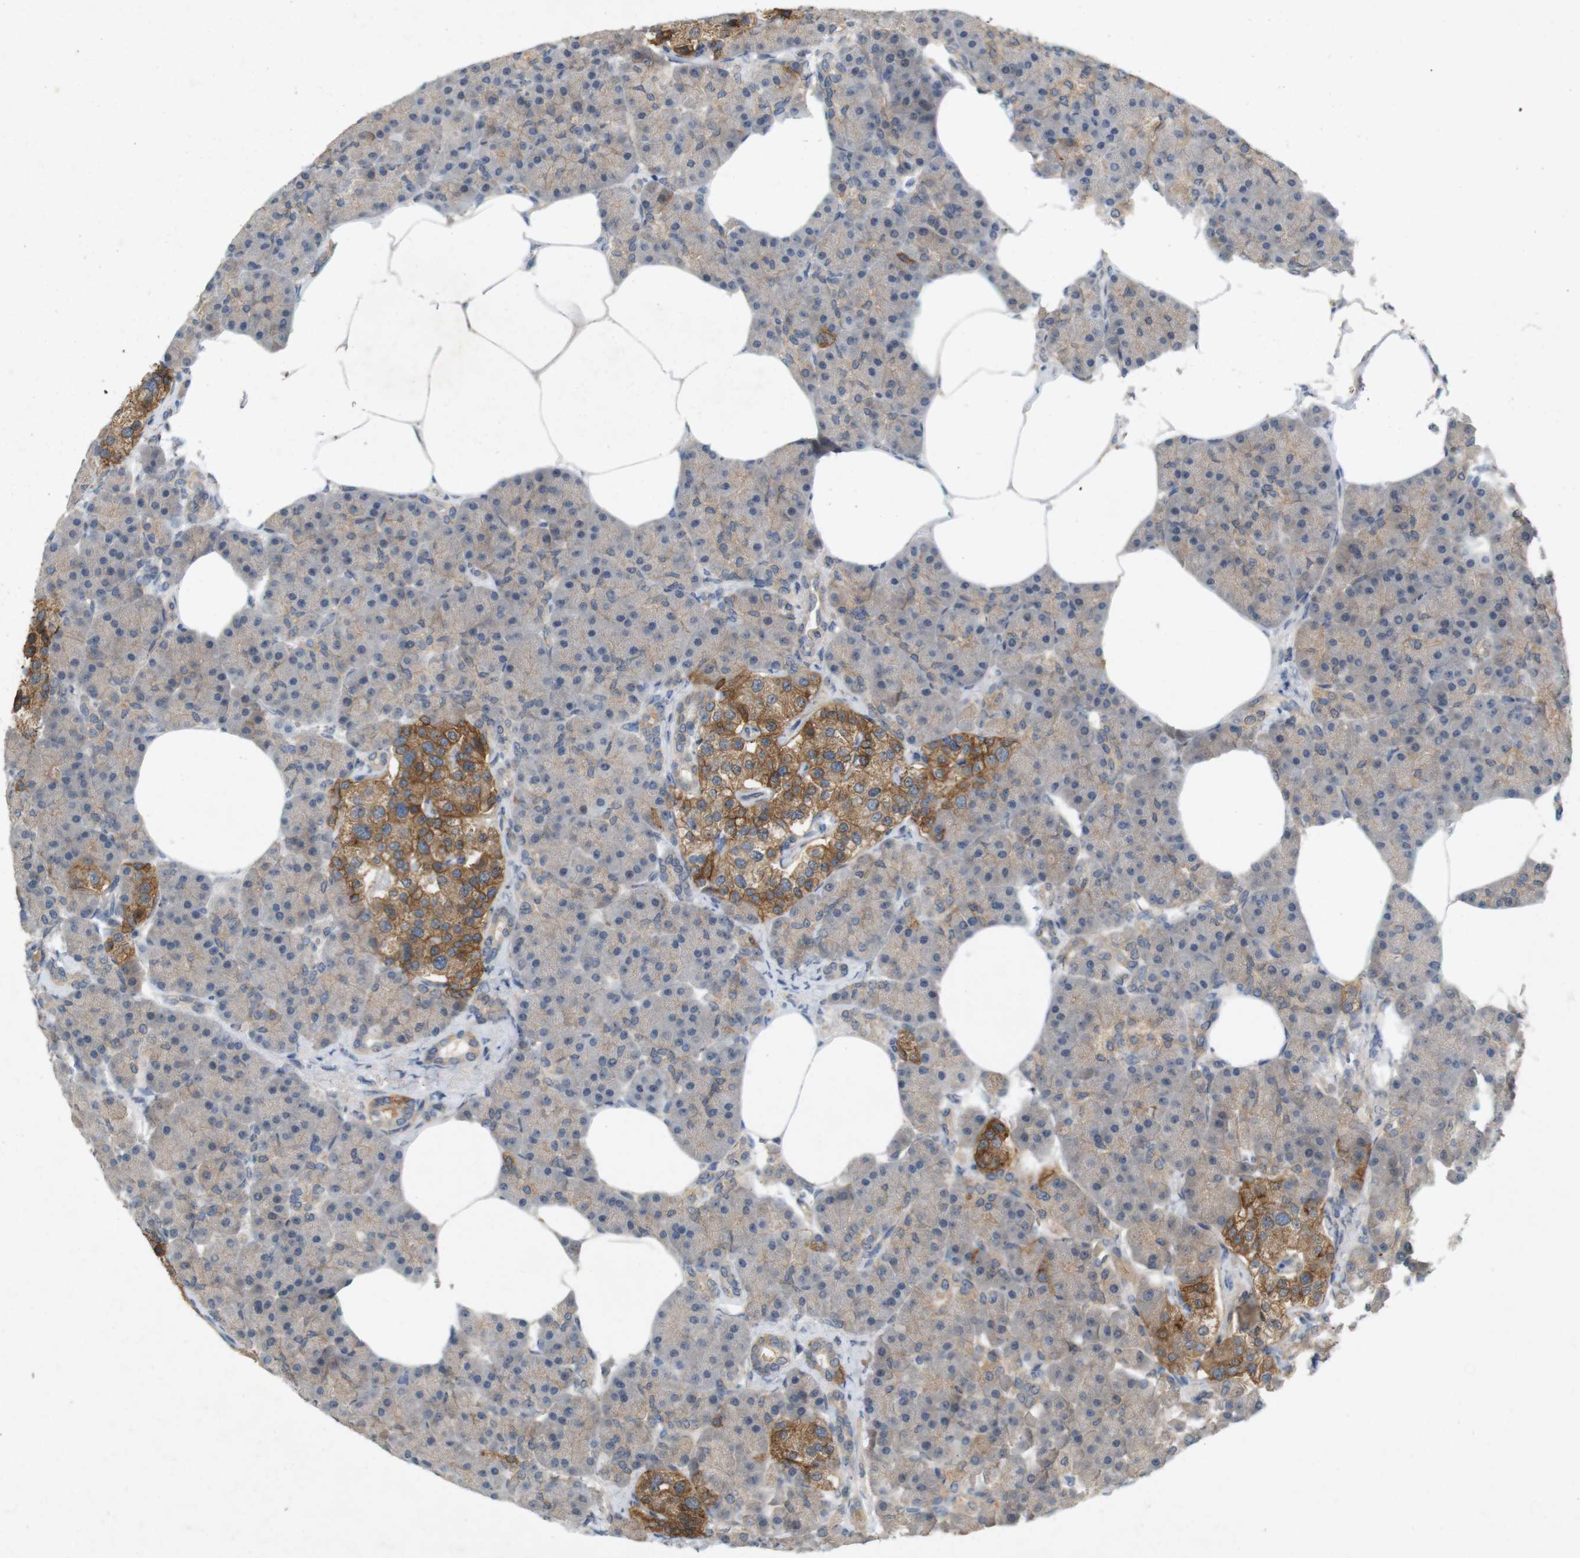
{"staining": {"intensity": "weak", "quantity": ">75%", "location": "cytoplasmic/membranous"}, "tissue": "pancreas", "cell_type": "Exocrine glandular cells", "image_type": "normal", "snomed": [{"axis": "morphology", "description": "Normal tissue, NOS"}, {"axis": "topography", "description": "Pancreas"}], "caption": "Brown immunohistochemical staining in benign pancreas shows weak cytoplasmic/membranous expression in about >75% of exocrine glandular cells. Nuclei are stained in blue.", "gene": "PVR", "patient": {"sex": "female", "age": 70}}